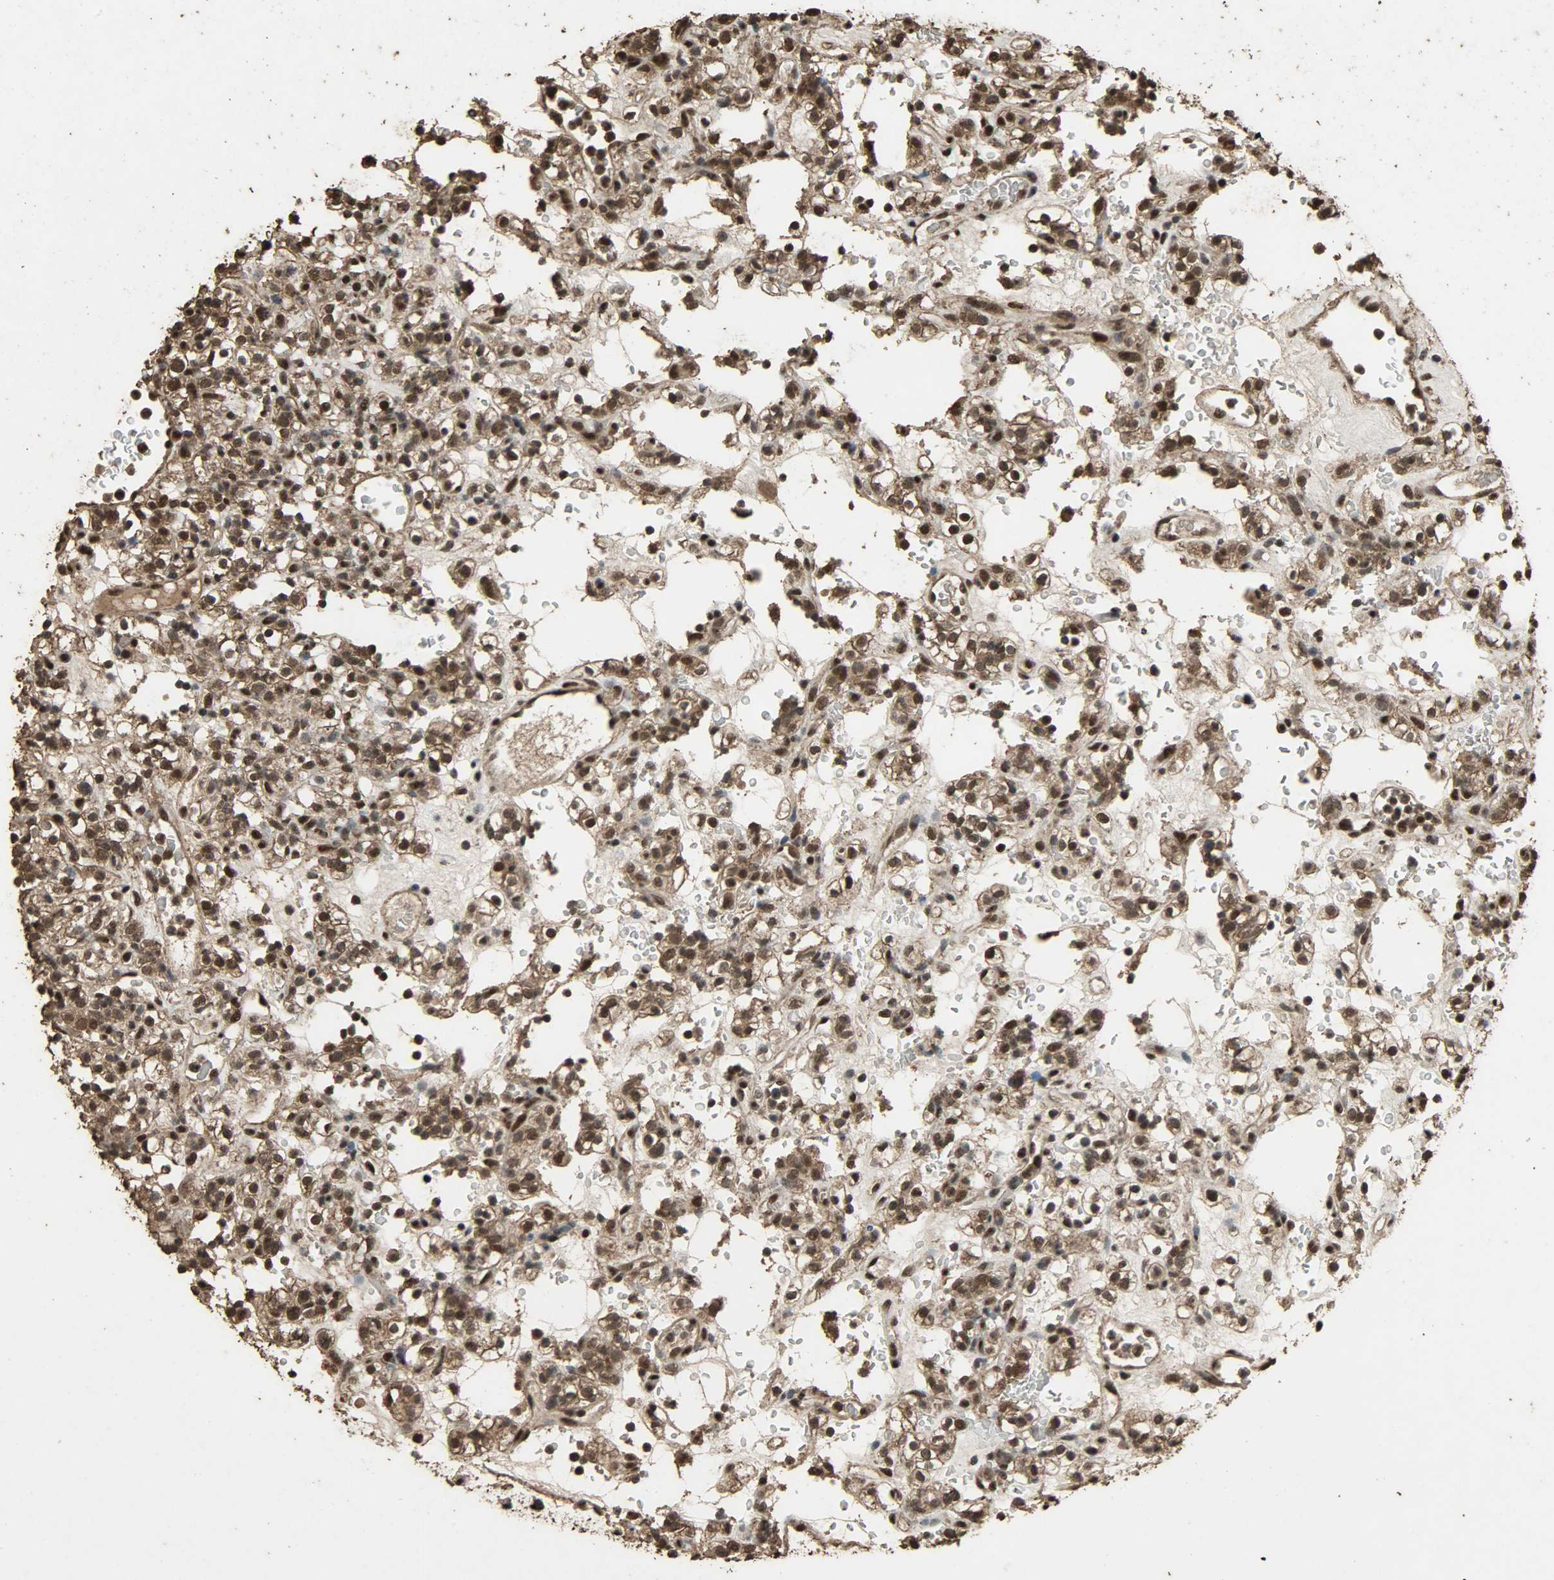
{"staining": {"intensity": "strong", "quantity": ">75%", "location": "cytoplasmic/membranous,nuclear"}, "tissue": "renal cancer", "cell_type": "Tumor cells", "image_type": "cancer", "snomed": [{"axis": "morphology", "description": "Normal tissue, NOS"}, {"axis": "morphology", "description": "Adenocarcinoma, NOS"}, {"axis": "topography", "description": "Kidney"}], "caption": "Tumor cells reveal high levels of strong cytoplasmic/membranous and nuclear expression in approximately >75% of cells in renal cancer (adenocarcinoma). (Brightfield microscopy of DAB IHC at high magnification).", "gene": "CCNT2", "patient": {"sex": "female", "age": 72}}